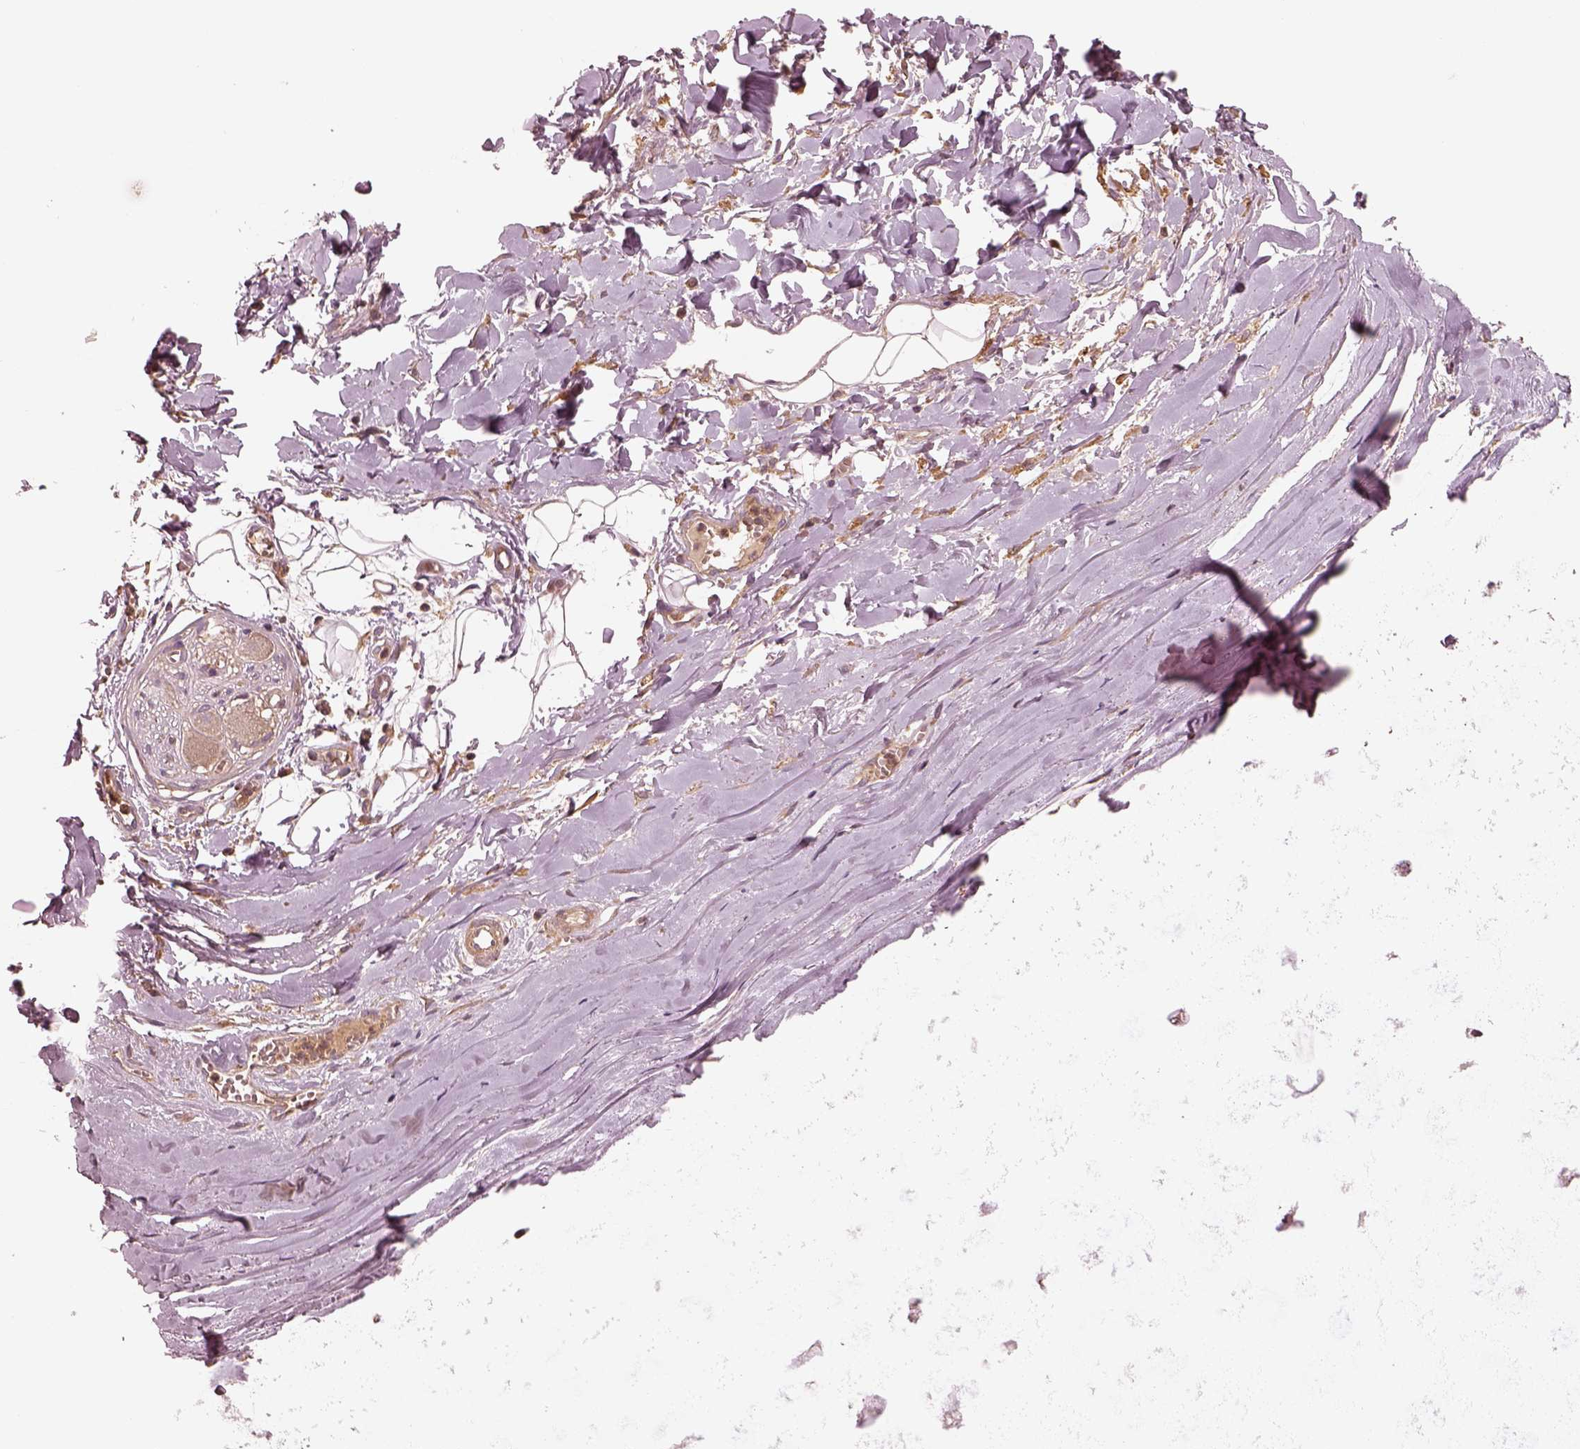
{"staining": {"intensity": "negative", "quantity": "none", "location": "none"}, "tissue": "adipose tissue", "cell_type": "Adipocytes", "image_type": "normal", "snomed": [{"axis": "morphology", "description": "Normal tissue, NOS"}, {"axis": "topography", "description": "Cartilage tissue"}, {"axis": "topography", "description": "Nasopharynx"}, {"axis": "topography", "description": "Thyroid gland"}], "caption": "Unremarkable adipose tissue was stained to show a protein in brown. There is no significant staining in adipocytes.", "gene": "ASCC2", "patient": {"sex": "male", "age": 63}}